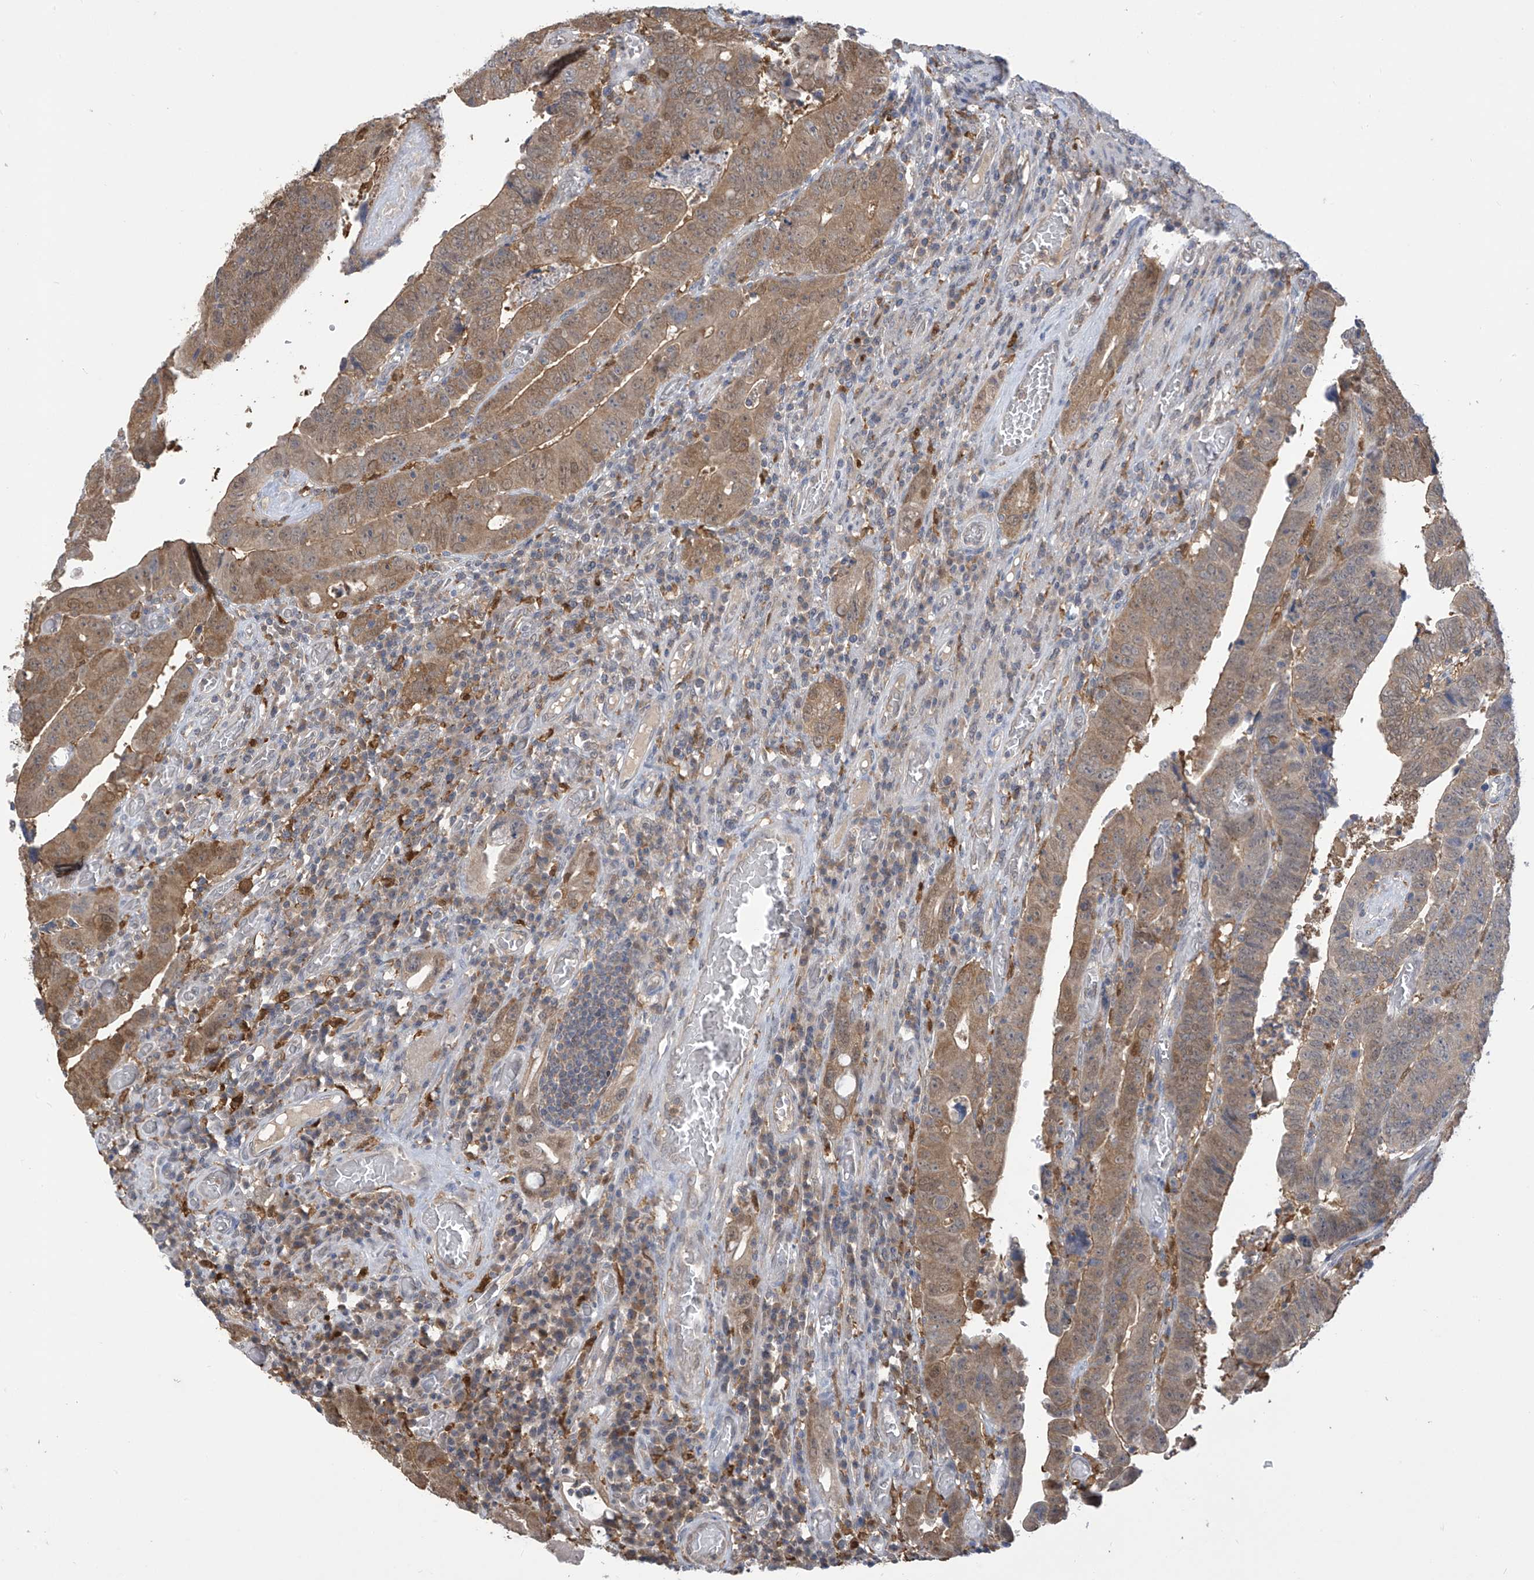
{"staining": {"intensity": "moderate", "quantity": ">75%", "location": "cytoplasmic/membranous,nuclear"}, "tissue": "colorectal cancer", "cell_type": "Tumor cells", "image_type": "cancer", "snomed": [{"axis": "morphology", "description": "Normal tissue, NOS"}, {"axis": "morphology", "description": "Adenocarcinoma, NOS"}, {"axis": "topography", "description": "Rectum"}], "caption": "Tumor cells display medium levels of moderate cytoplasmic/membranous and nuclear expression in approximately >75% of cells in colorectal cancer (adenocarcinoma). Using DAB (brown) and hematoxylin (blue) stains, captured at high magnification using brightfield microscopy.", "gene": "IDH1", "patient": {"sex": "female", "age": 65}}